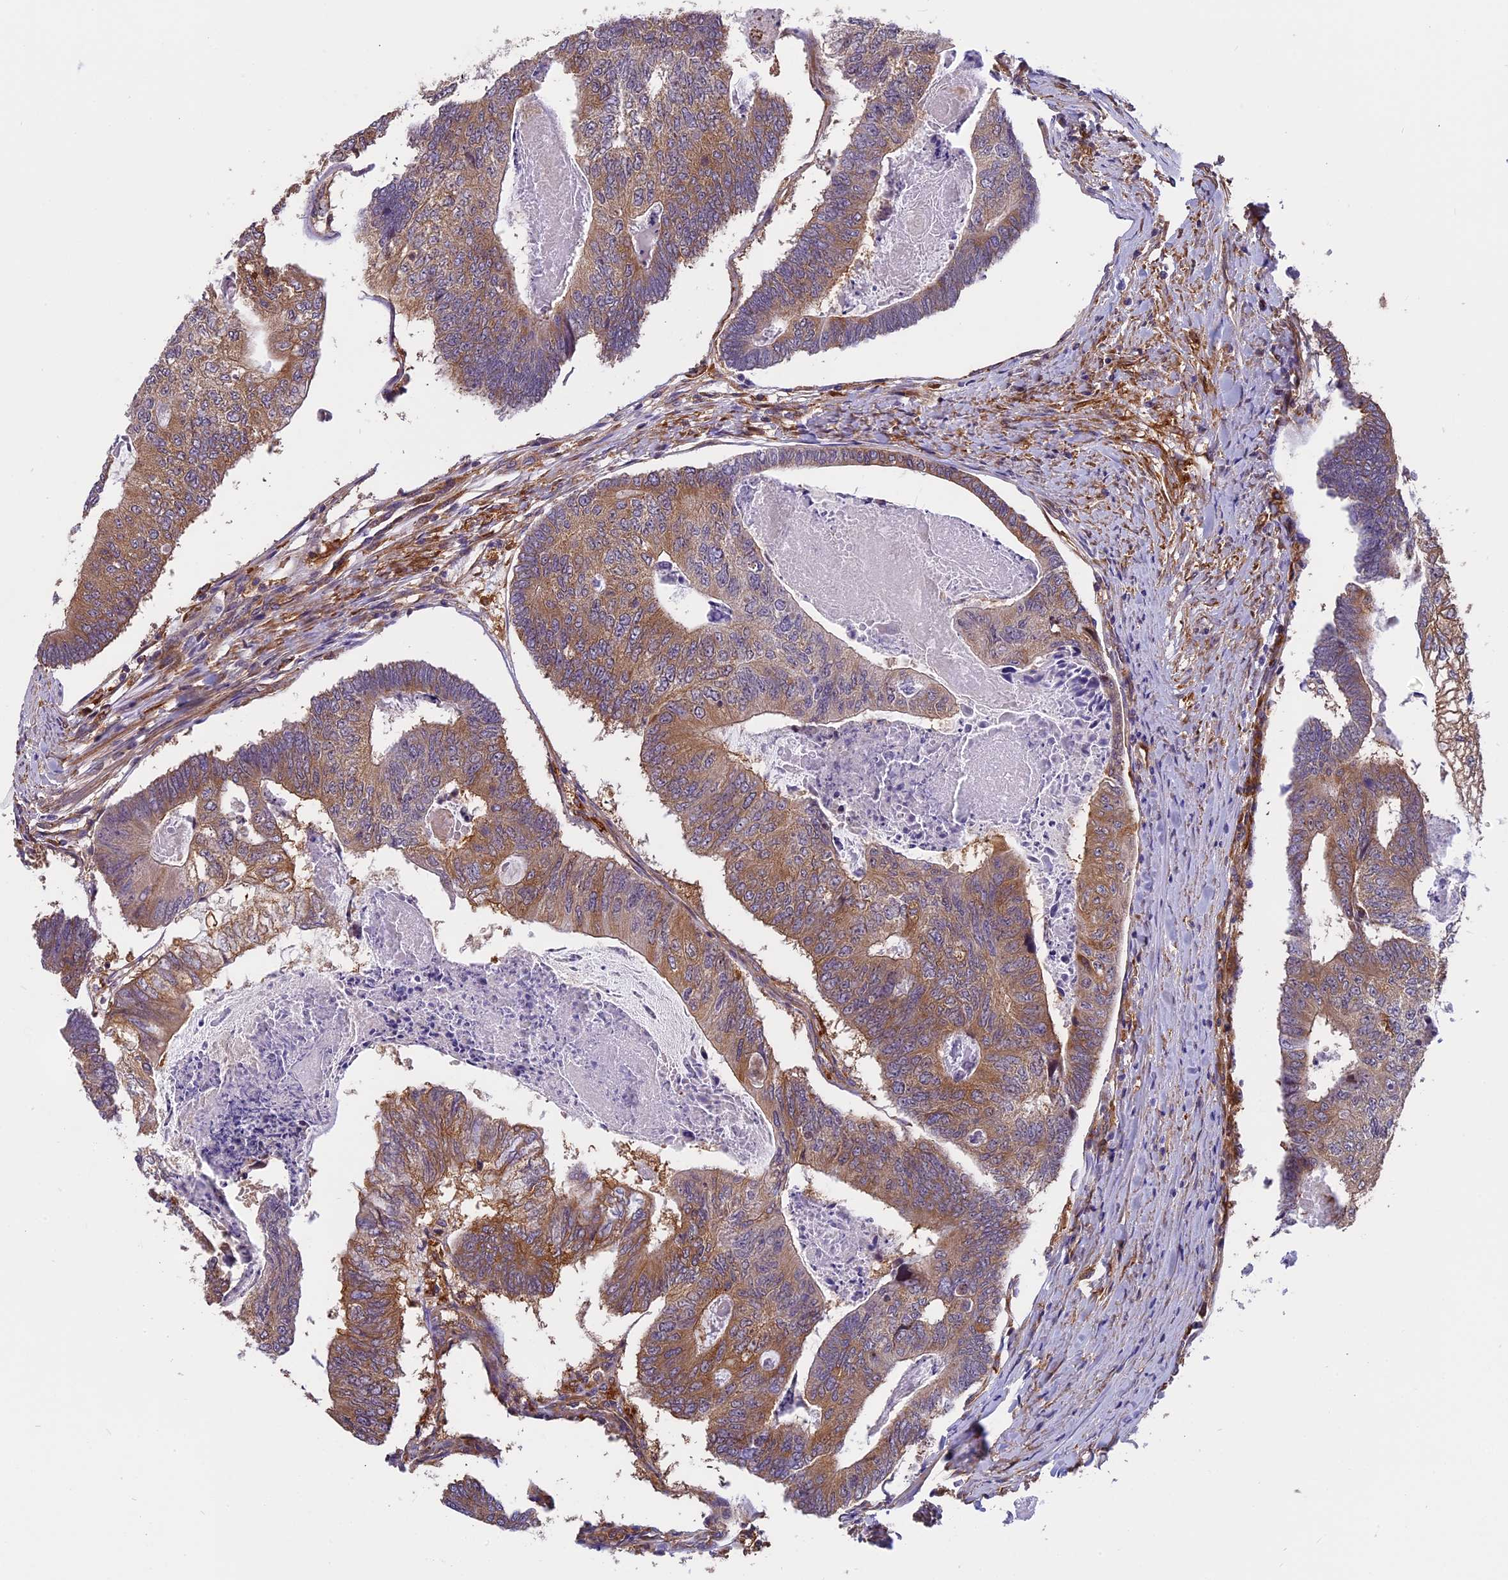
{"staining": {"intensity": "moderate", "quantity": ">75%", "location": "cytoplasmic/membranous"}, "tissue": "colorectal cancer", "cell_type": "Tumor cells", "image_type": "cancer", "snomed": [{"axis": "morphology", "description": "Adenocarcinoma, NOS"}, {"axis": "topography", "description": "Colon"}], "caption": "IHC micrograph of neoplastic tissue: colorectal cancer stained using immunohistochemistry (IHC) shows medium levels of moderate protein expression localized specifically in the cytoplasmic/membranous of tumor cells, appearing as a cytoplasmic/membranous brown color.", "gene": "EHBP1L1", "patient": {"sex": "female", "age": 67}}